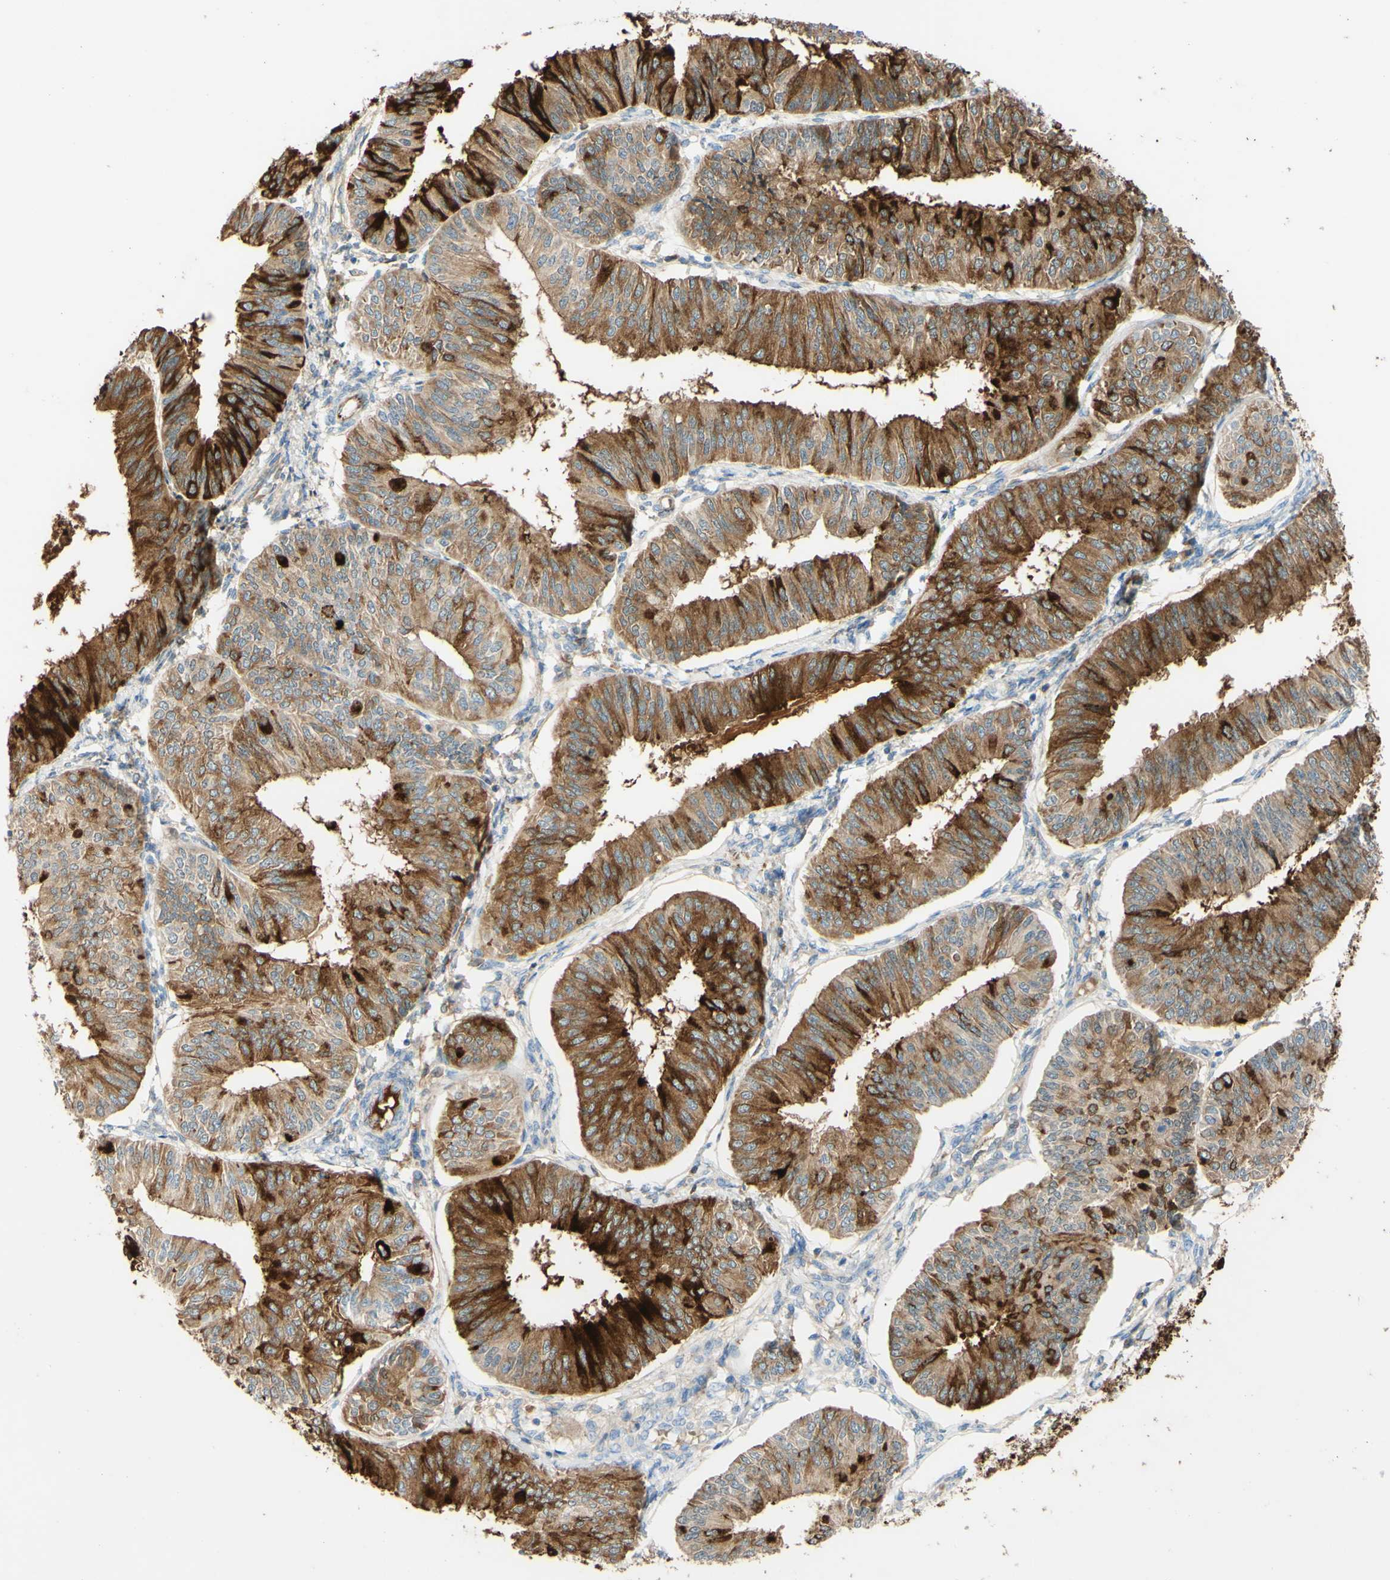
{"staining": {"intensity": "strong", "quantity": ">75%", "location": "cytoplasmic/membranous"}, "tissue": "endometrial cancer", "cell_type": "Tumor cells", "image_type": "cancer", "snomed": [{"axis": "morphology", "description": "Adenocarcinoma, NOS"}, {"axis": "topography", "description": "Endometrium"}], "caption": "The image shows a brown stain indicating the presence of a protein in the cytoplasmic/membranous of tumor cells in endometrial cancer (adenocarcinoma). The staining was performed using DAB (3,3'-diaminobenzidine) to visualize the protein expression in brown, while the nuclei were stained in blue with hematoxylin (Magnification: 20x).", "gene": "PIGR", "patient": {"sex": "female", "age": 58}}